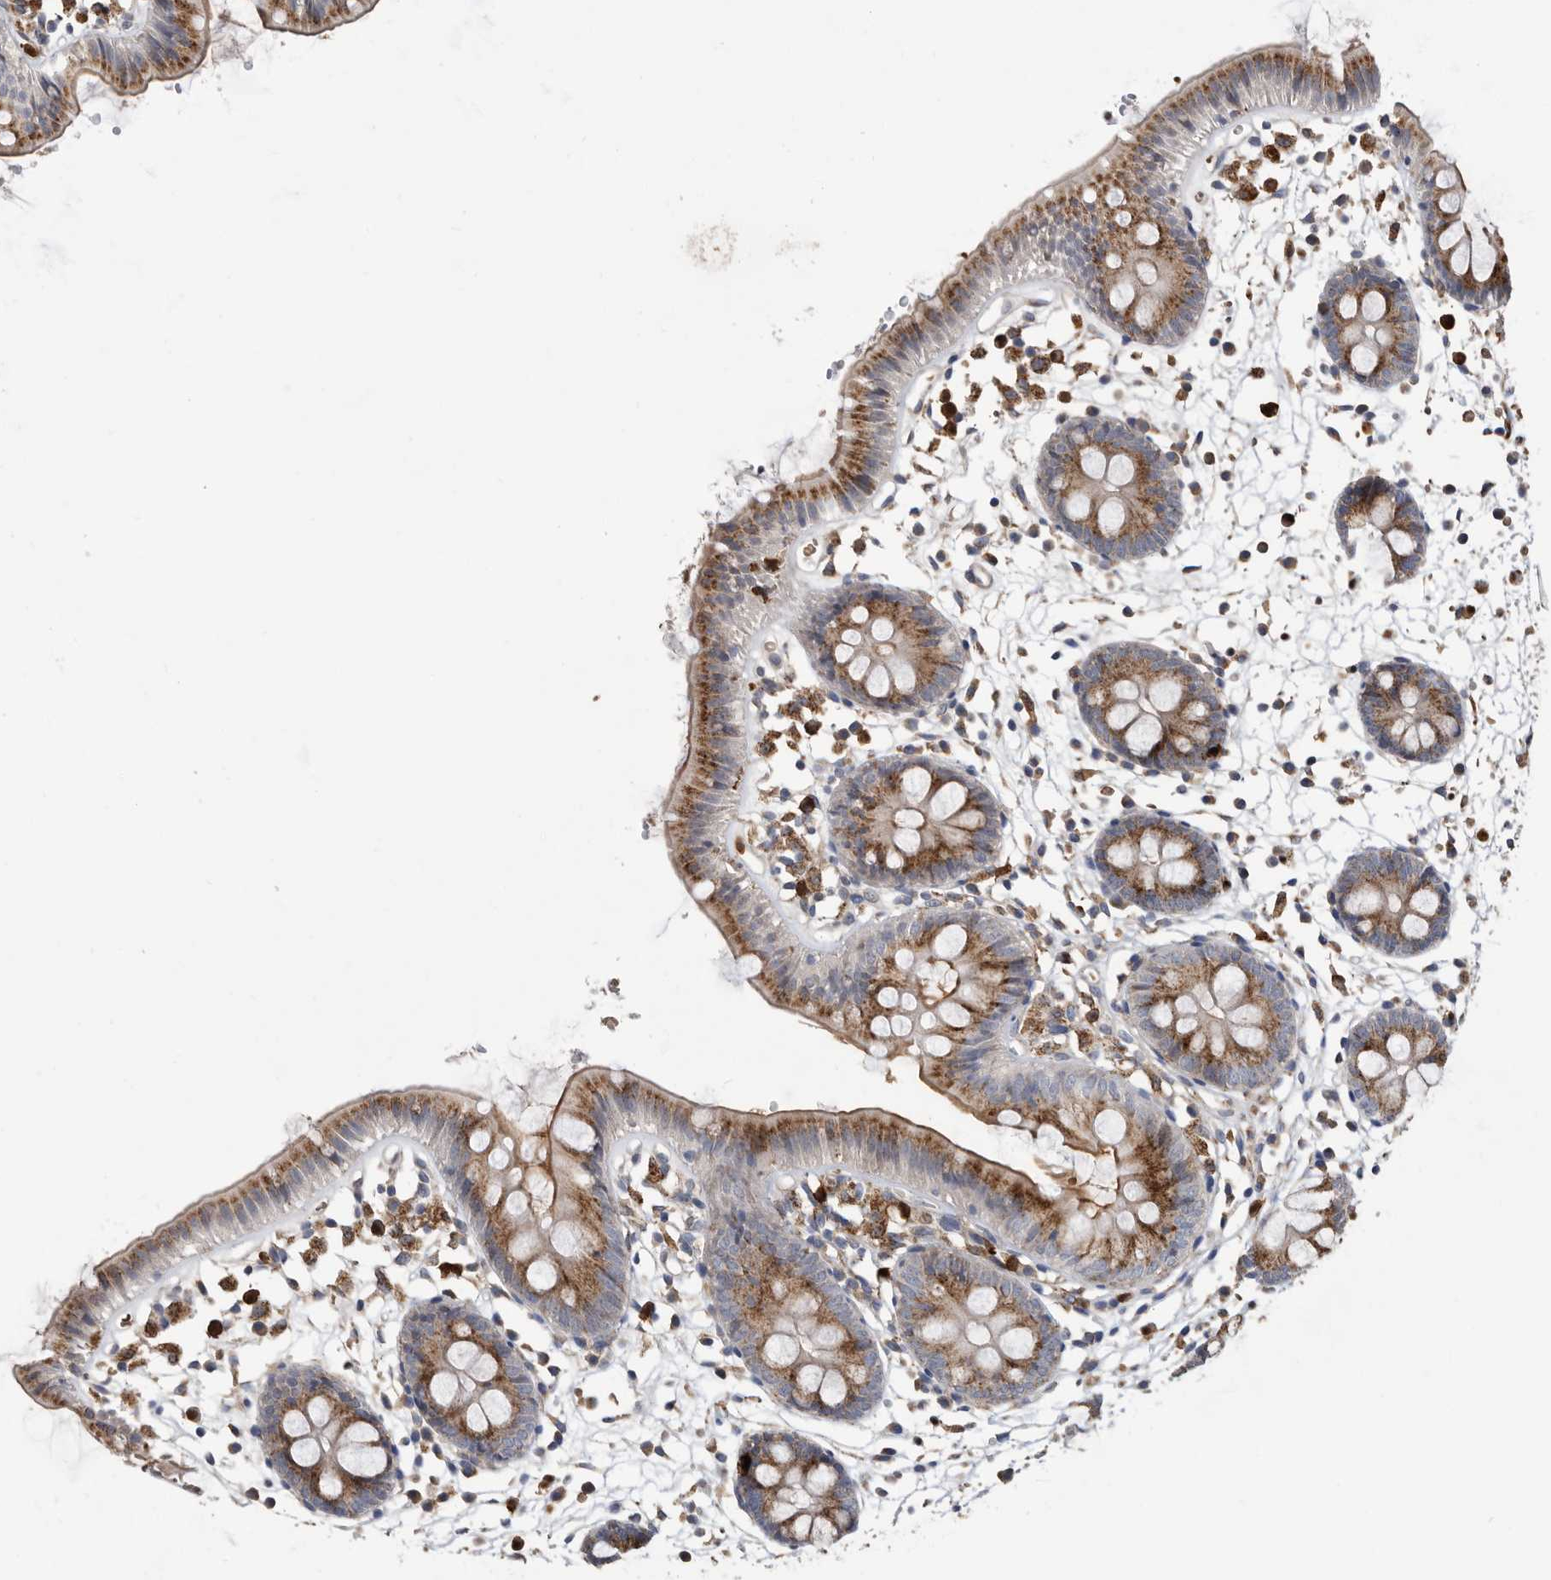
{"staining": {"intensity": "weak", "quantity": "25%-75%", "location": "cytoplasmic/membranous"}, "tissue": "colon", "cell_type": "Endothelial cells", "image_type": "normal", "snomed": [{"axis": "morphology", "description": "Normal tissue, NOS"}, {"axis": "topography", "description": "Colon"}], "caption": "Immunohistochemistry (IHC) micrograph of normal colon: human colon stained using immunohistochemistry demonstrates low levels of weak protein expression localized specifically in the cytoplasmic/membranous of endothelial cells, appearing as a cytoplasmic/membranous brown color.", "gene": "CRISPLD2", "patient": {"sex": "male", "age": 56}}